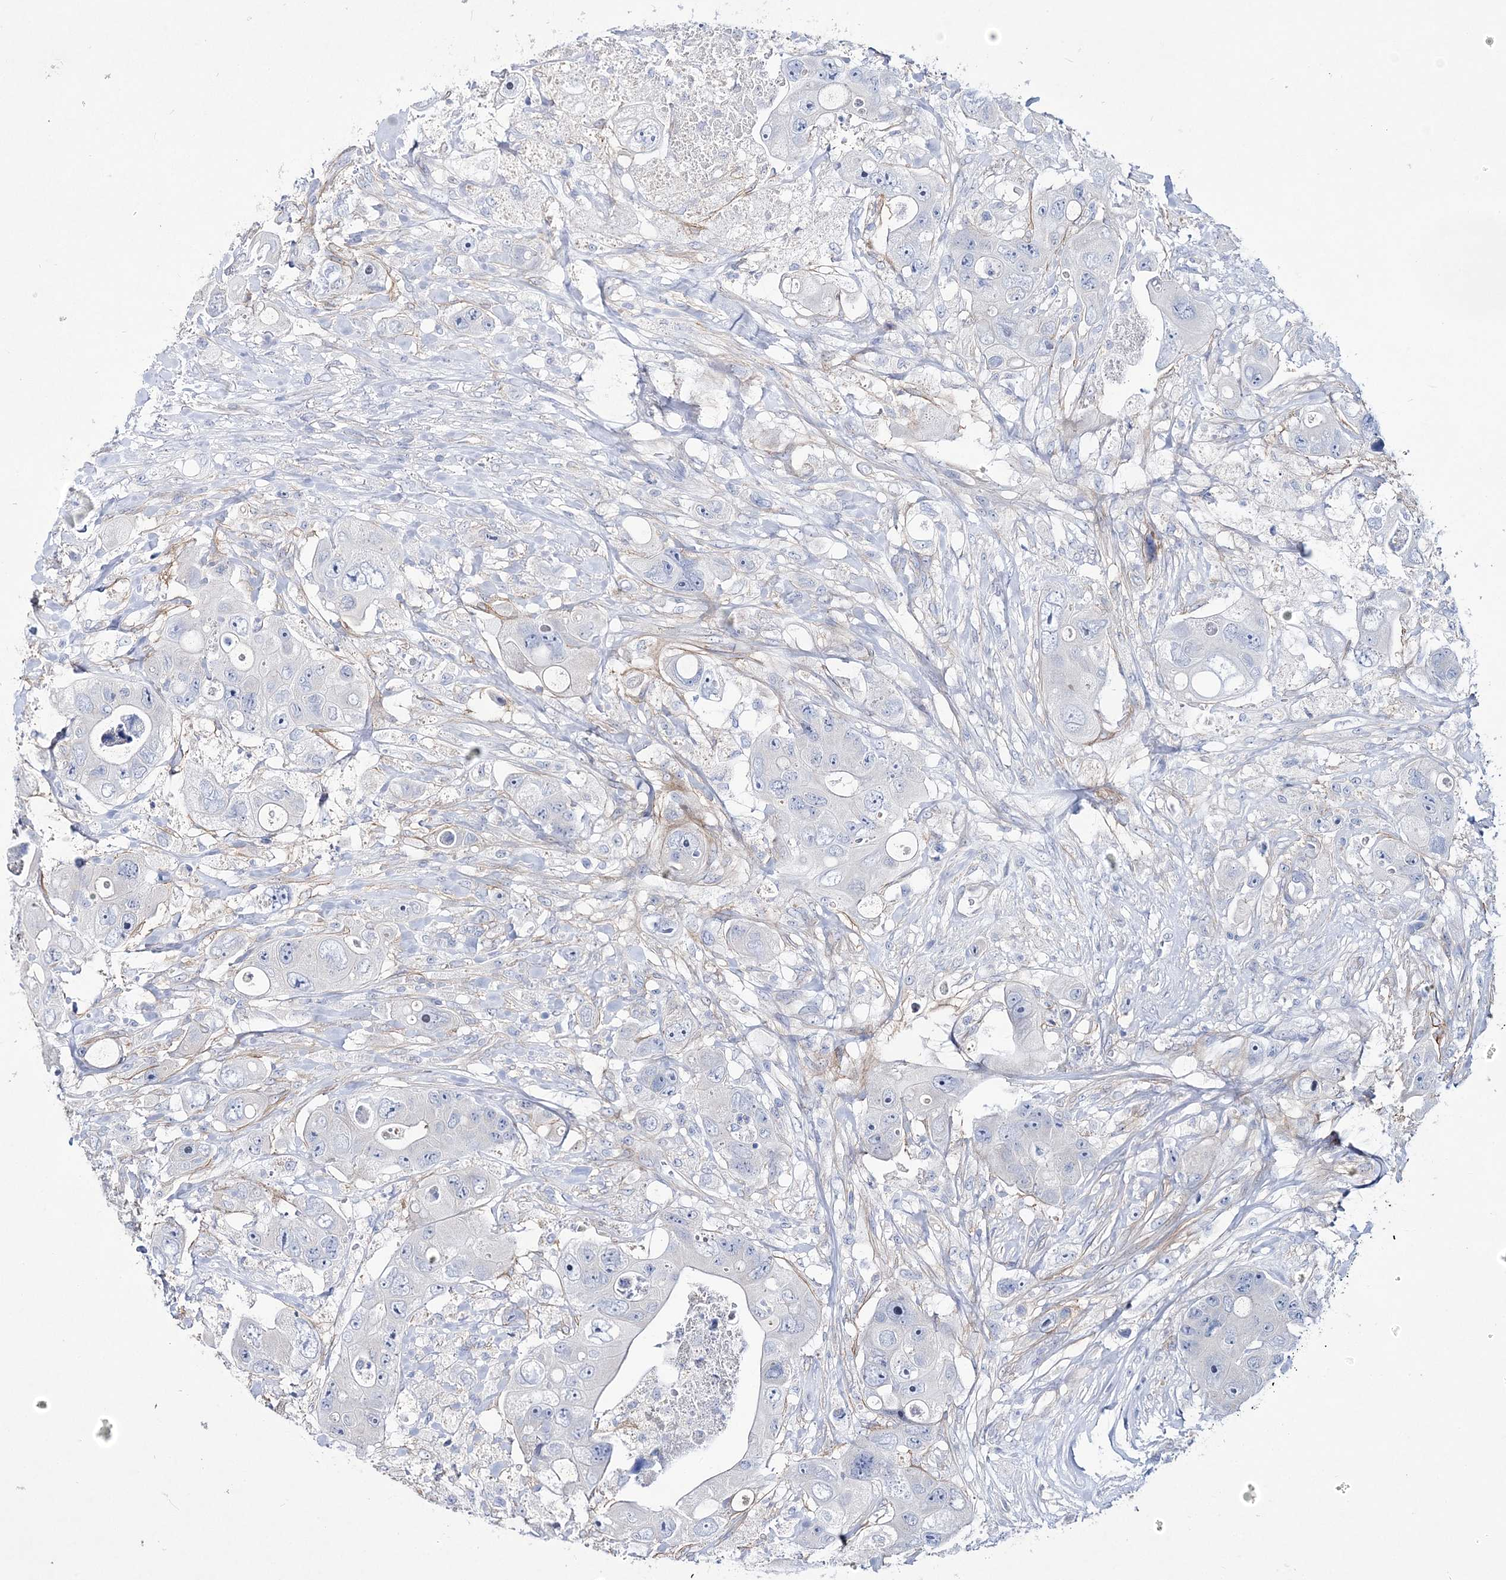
{"staining": {"intensity": "negative", "quantity": "none", "location": "none"}, "tissue": "colorectal cancer", "cell_type": "Tumor cells", "image_type": "cancer", "snomed": [{"axis": "morphology", "description": "Adenocarcinoma, NOS"}, {"axis": "topography", "description": "Colon"}], "caption": "This is an immunohistochemistry (IHC) photomicrograph of colorectal cancer (adenocarcinoma). There is no expression in tumor cells.", "gene": "ANO1", "patient": {"sex": "female", "age": 46}}